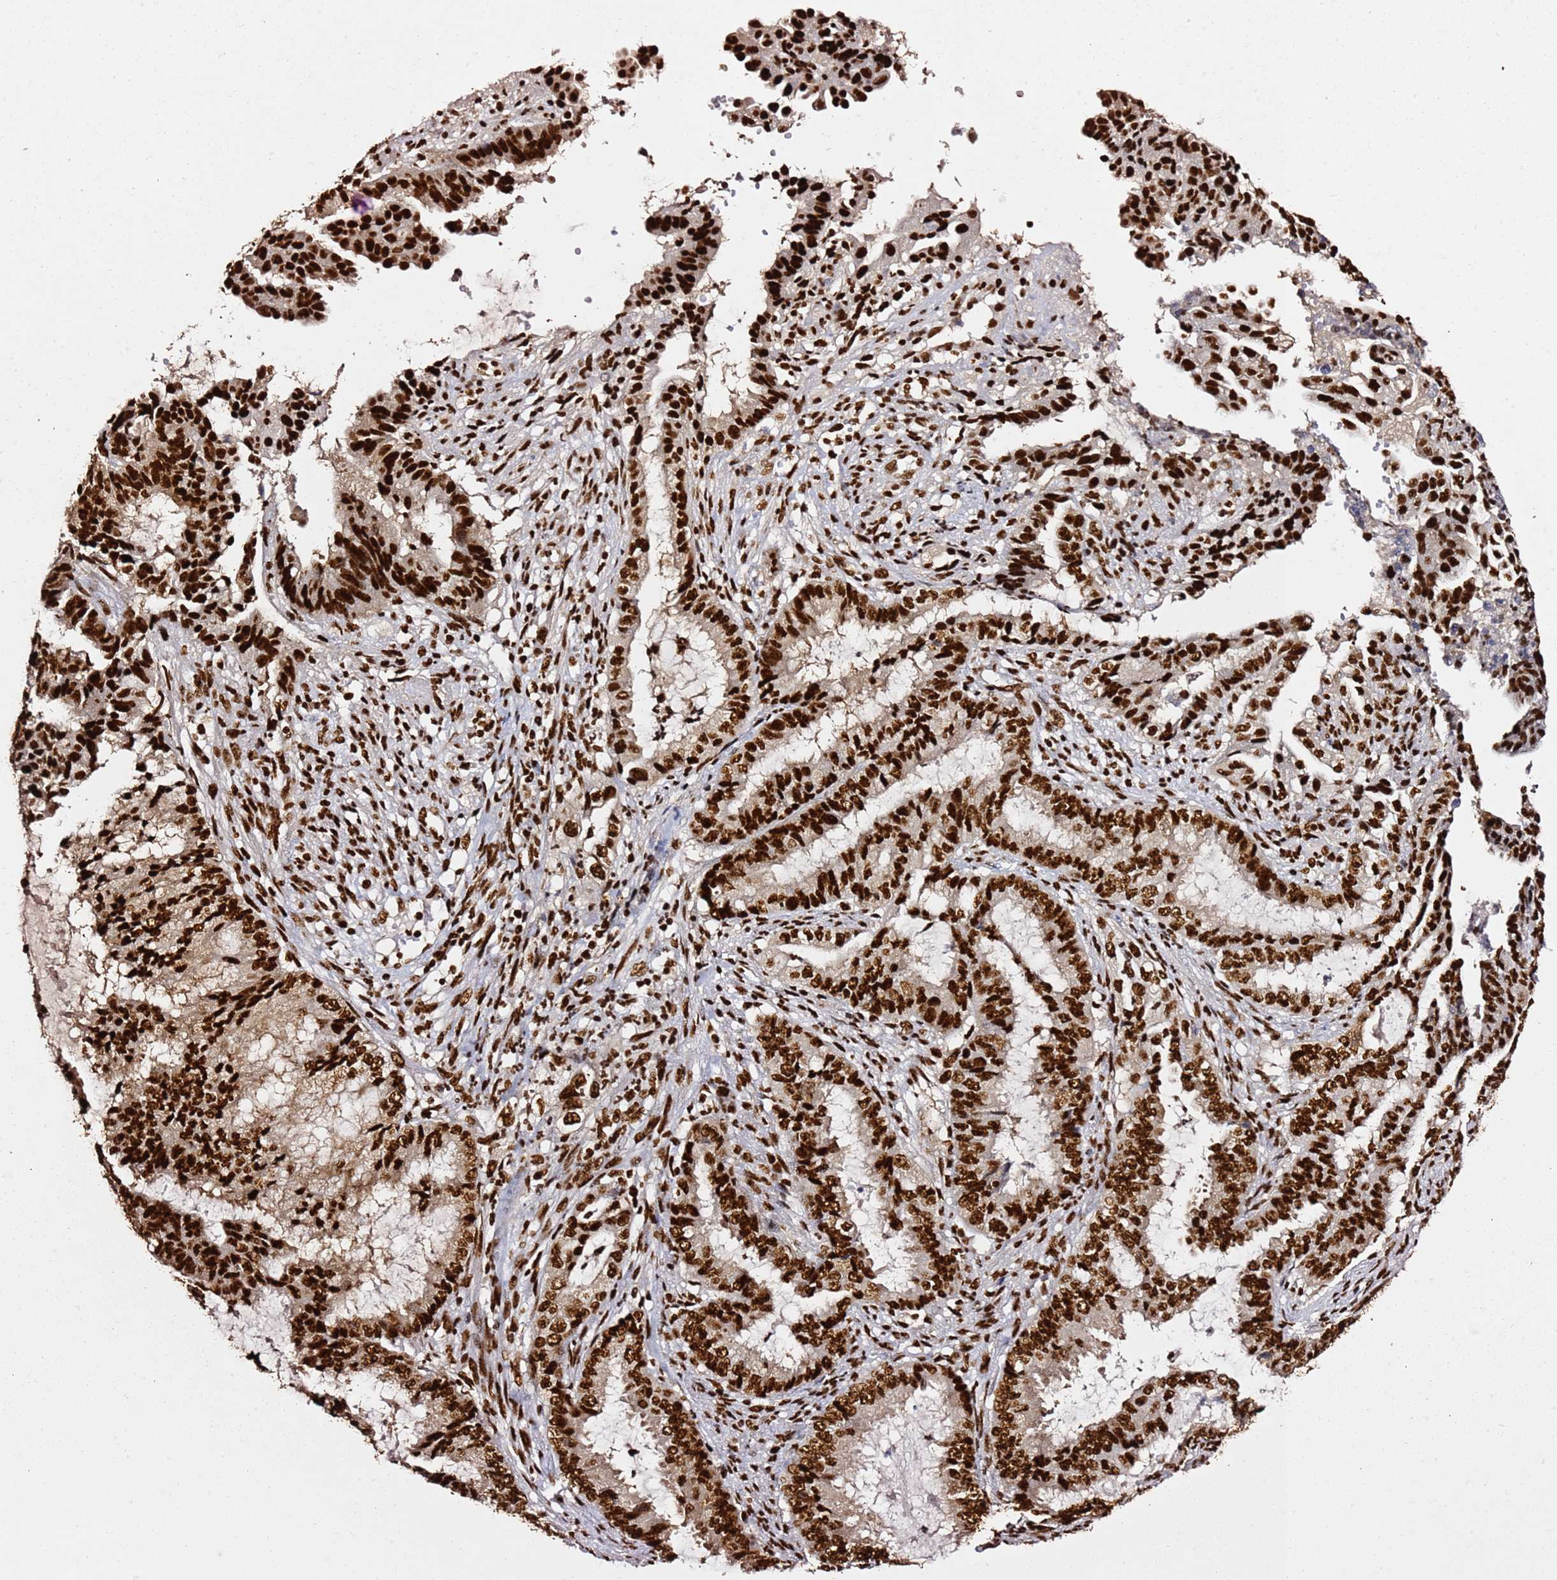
{"staining": {"intensity": "strong", "quantity": ">75%", "location": "nuclear"}, "tissue": "endometrial cancer", "cell_type": "Tumor cells", "image_type": "cancer", "snomed": [{"axis": "morphology", "description": "Adenocarcinoma, NOS"}, {"axis": "topography", "description": "Endometrium"}], "caption": "IHC of human endometrial cancer (adenocarcinoma) exhibits high levels of strong nuclear staining in about >75% of tumor cells. (IHC, brightfield microscopy, high magnification).", "gene": "C6orf226", "patient": {"sex": "female", "age": 51}}